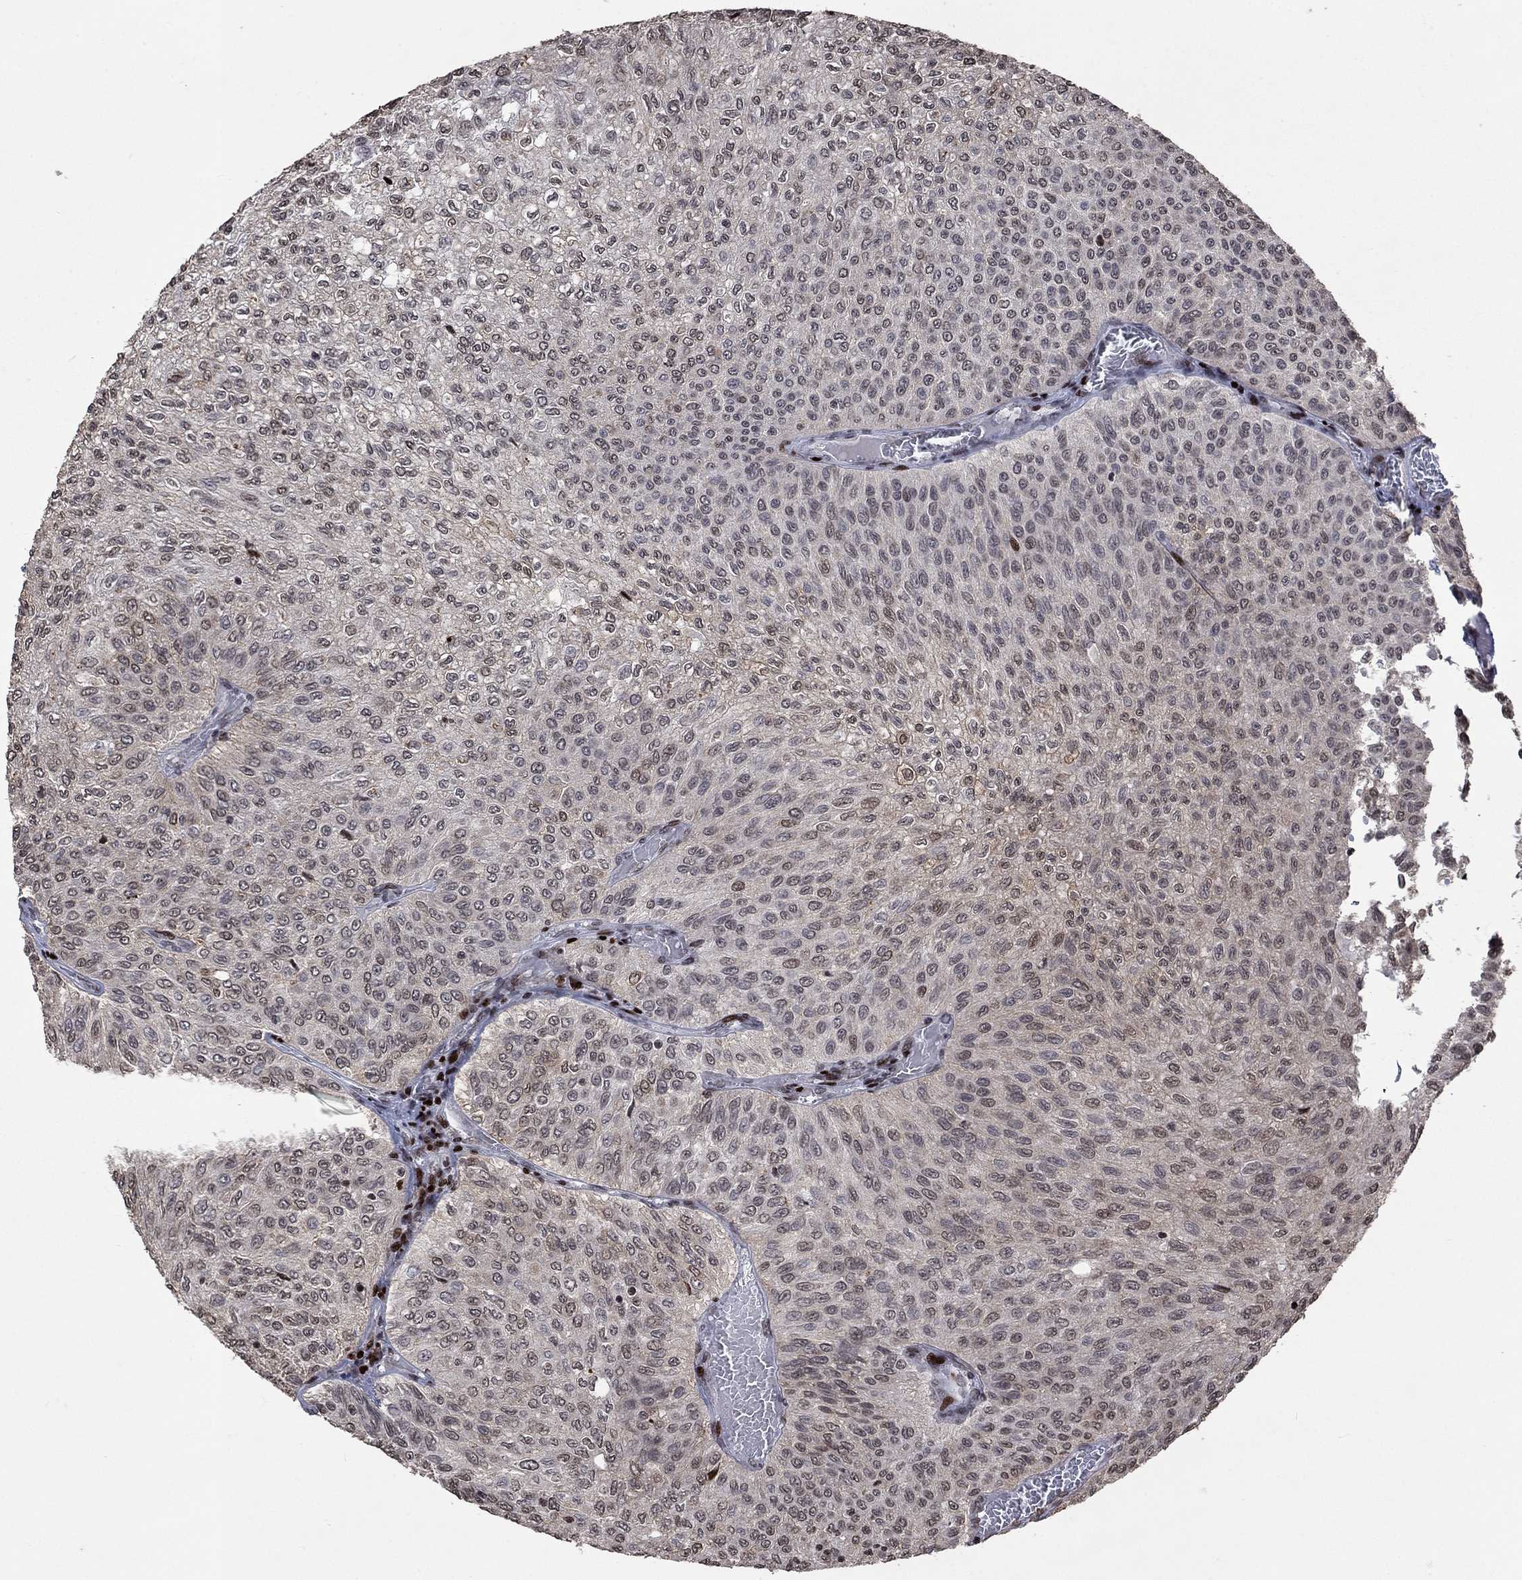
{"staining": {"intensity": "negative", "quantity": "none", "location": "none"}, "tissue": "urothelial cancer", "cell_type": "Tumor cells", "image_type": "cancer", "snomed": [{"axis": "morphology", "description": "Urothelial carcinoma, Low grade"}, {"axis": "topography", "description": "Urinary bladder"}], "caption": "Tumor cells are negative for protein expression in human urothelial cancer.", "gene": "SRSF3", "patient": {"sex": "male", "age": 78}}